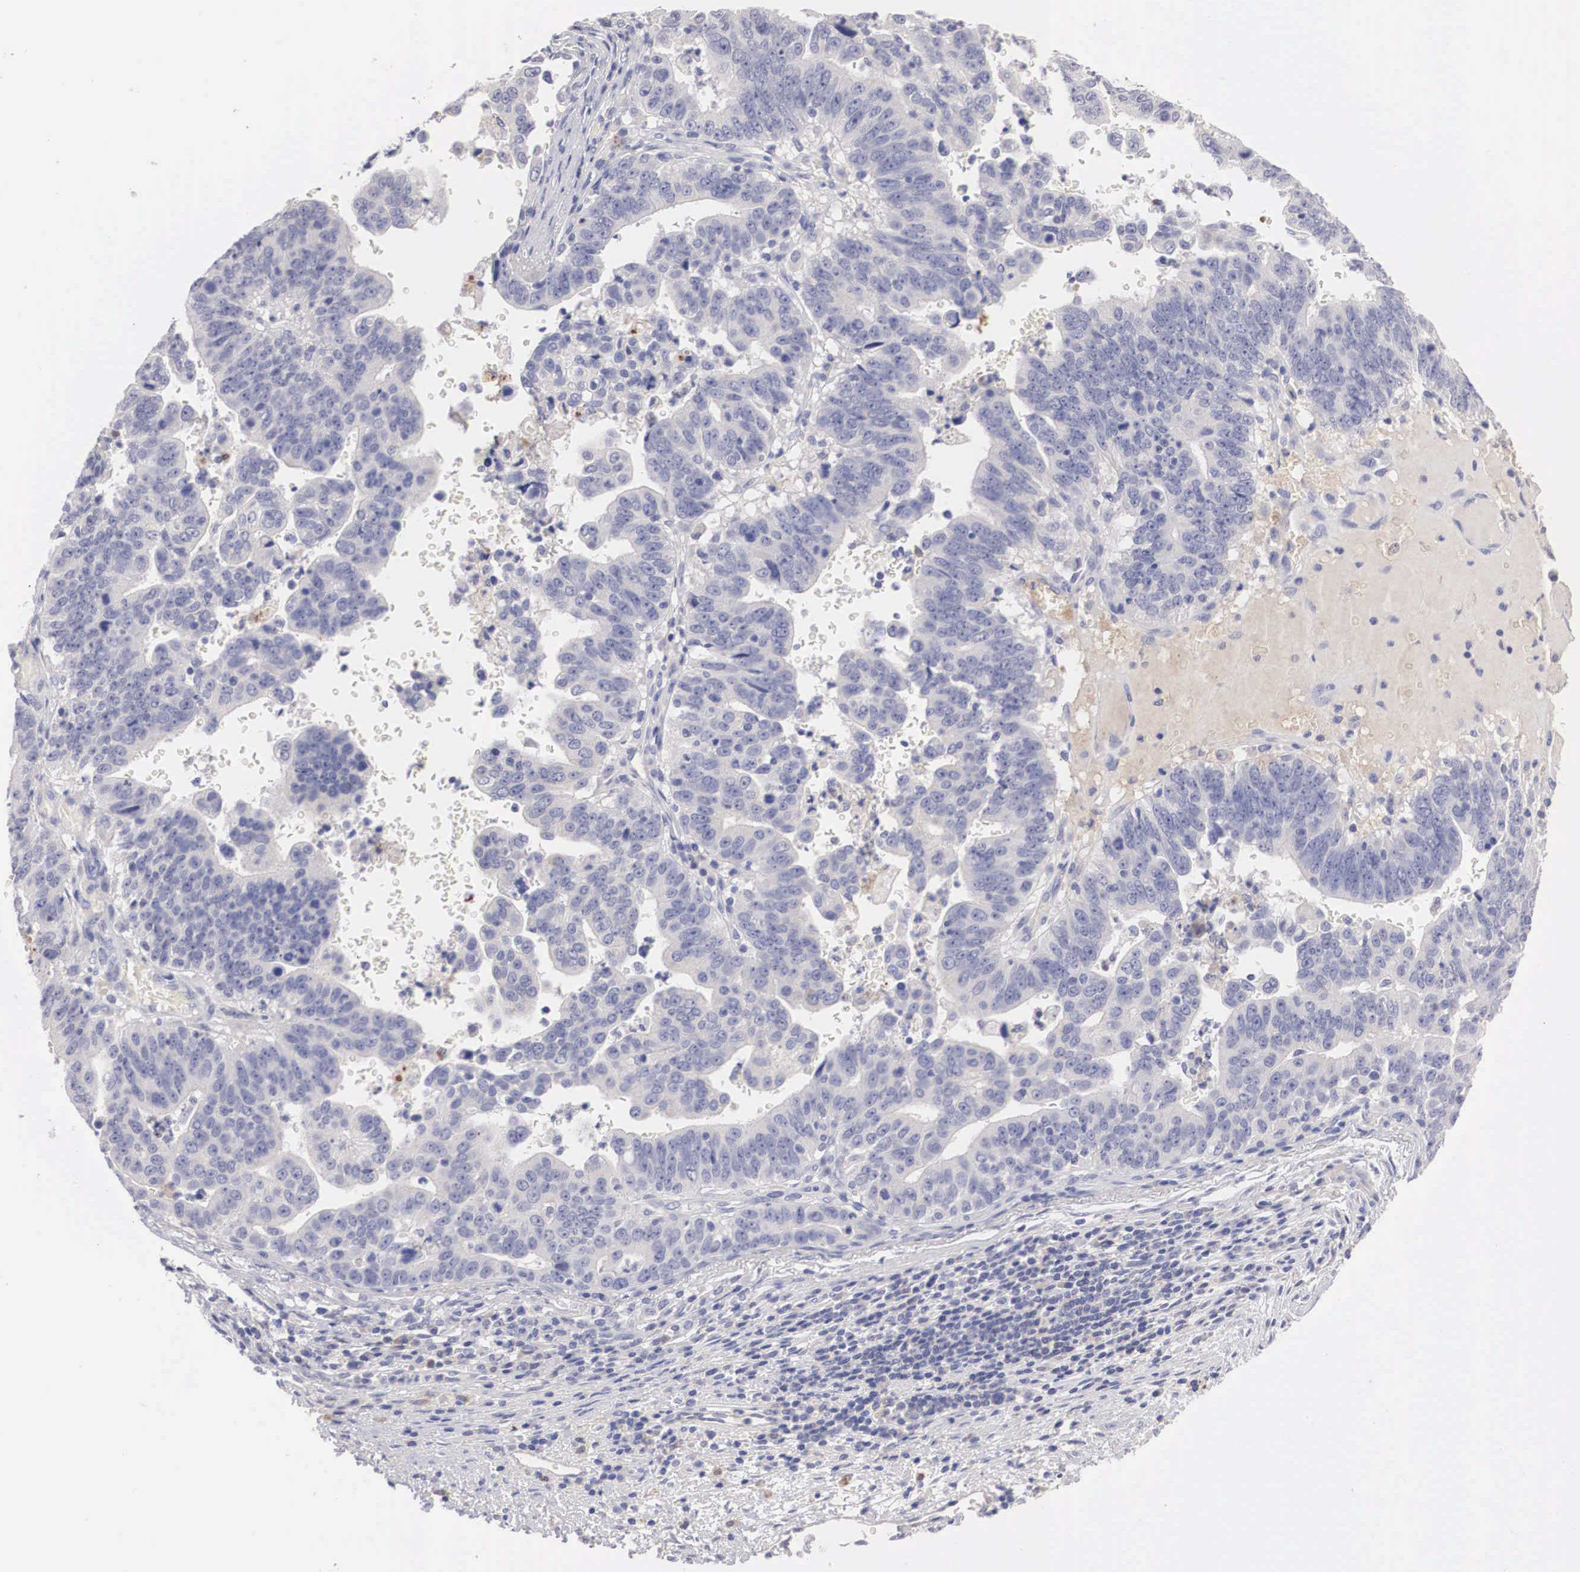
{"staining": {"intensity": "negative", "quantity": "none", "location": "none"}, "tissue": "stomach cancer", "cell_type": "Tumor cells", "image_type": "cancer", "snomed": [{"axis": "morphology", "description": "Adenocarcinoma, NOS"}, {"axis": "topography", "description": "Stomach, upper"}], "caption": "Immunohistochemical staining of human stomach cancer reveals no significant expression in tumor cells.", "gene": "ABHD4", "patient": {"sex": "female", "age": 50}}